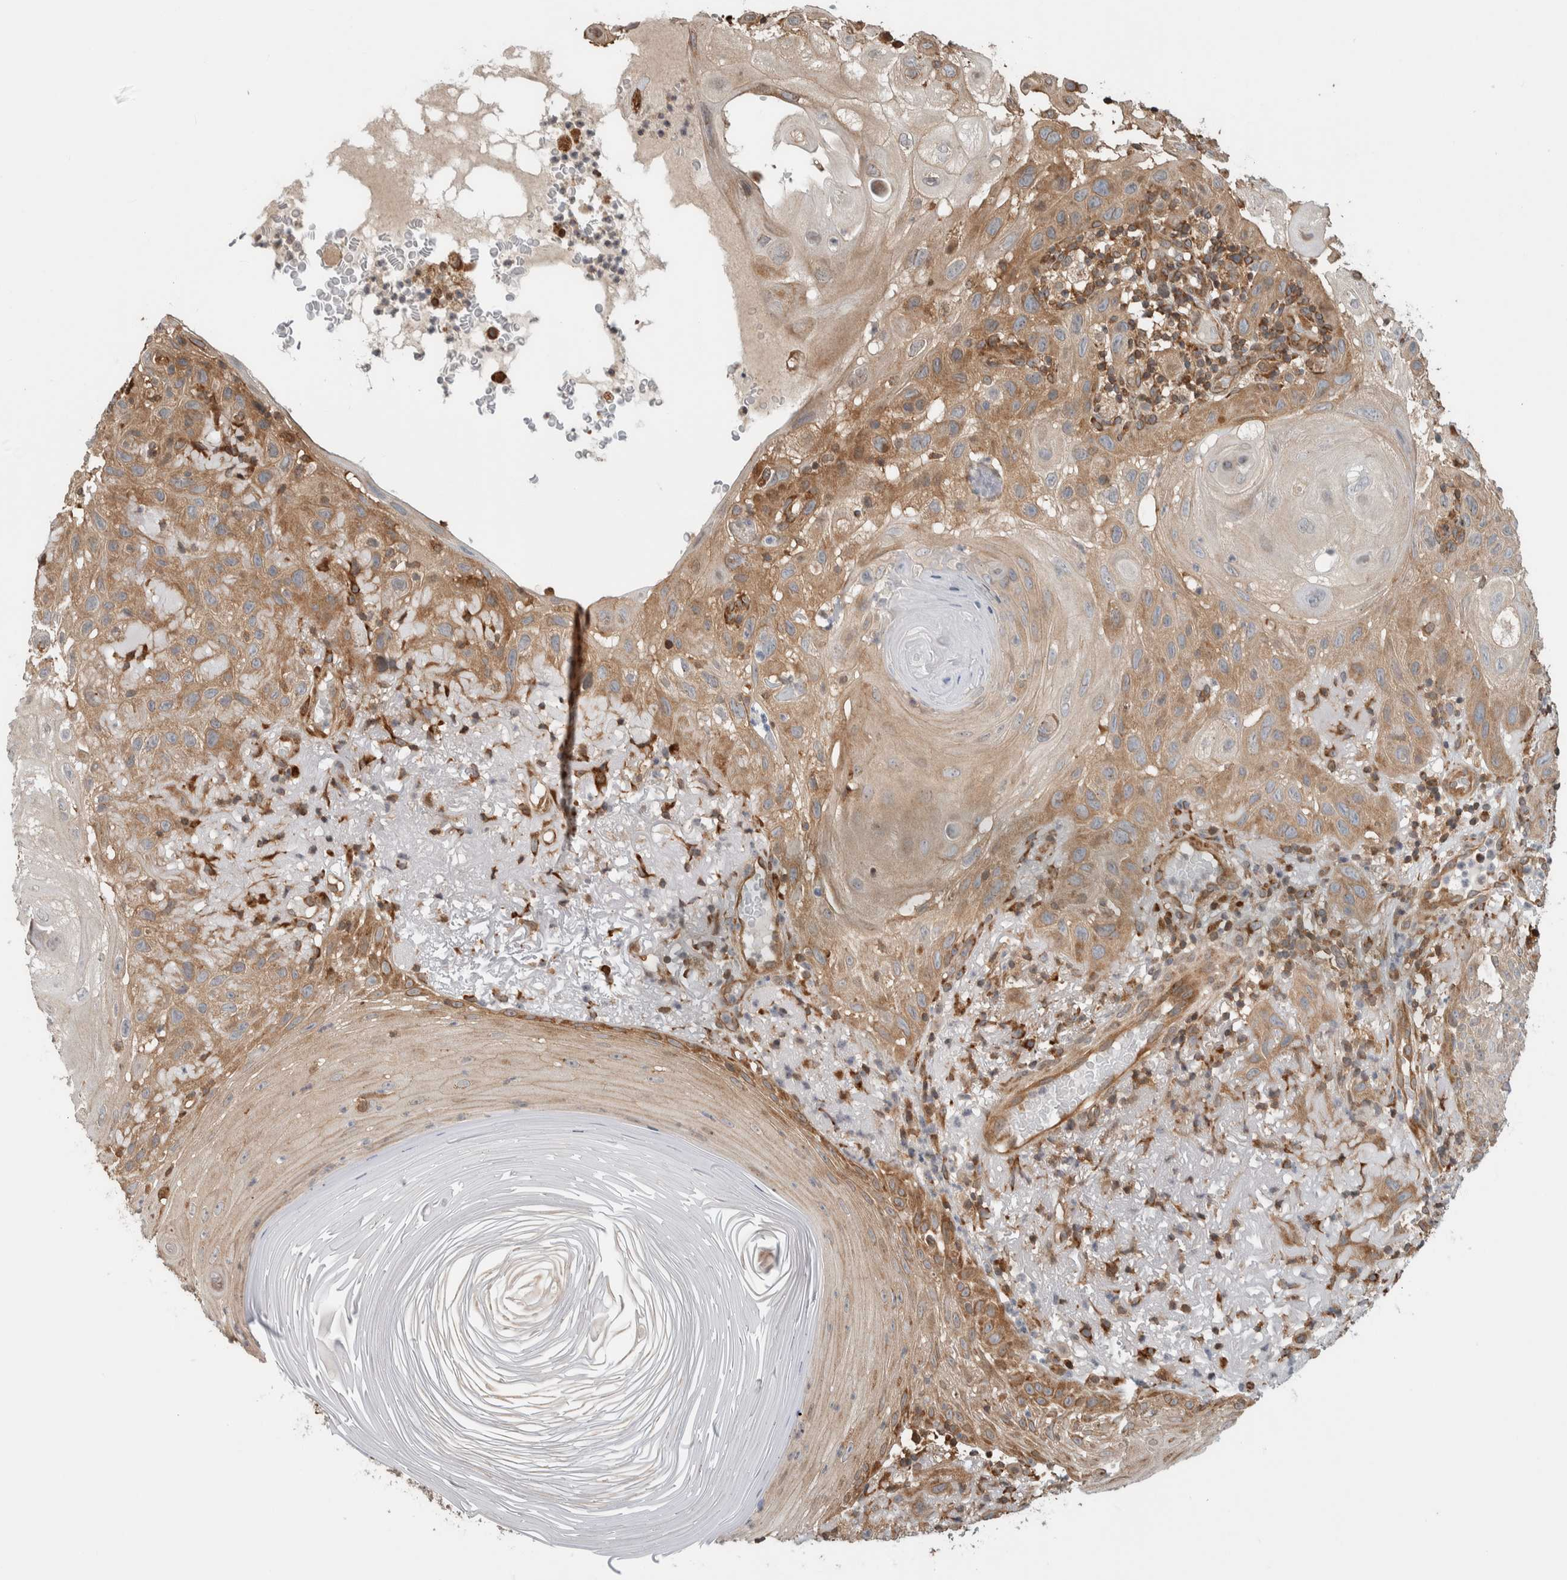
{"staining": {"intensity": "moderate", "quantity": ">75%", "location": "cytoplasmic/membranous"}, "tissue": "skin cancer", "cell_type": "Tumor cells", "image_type": "cancer", "snomed": [{"axis": "morphology", "description": "Squamous cell carcinoma, NOS"}, {"axis": "topography", "description": "Skin"}], "caption": "Squamous cell carcinoma (skin) was stained to show a protein in brown. There is medium levels of moderate cytoplasmic/membranous positivity in approximately >75% of tumor cells. (IHC, brightfield microscopy, high magnification).", "gene": "CNTROB", "patient": {"sex": "female", "age": 96}}